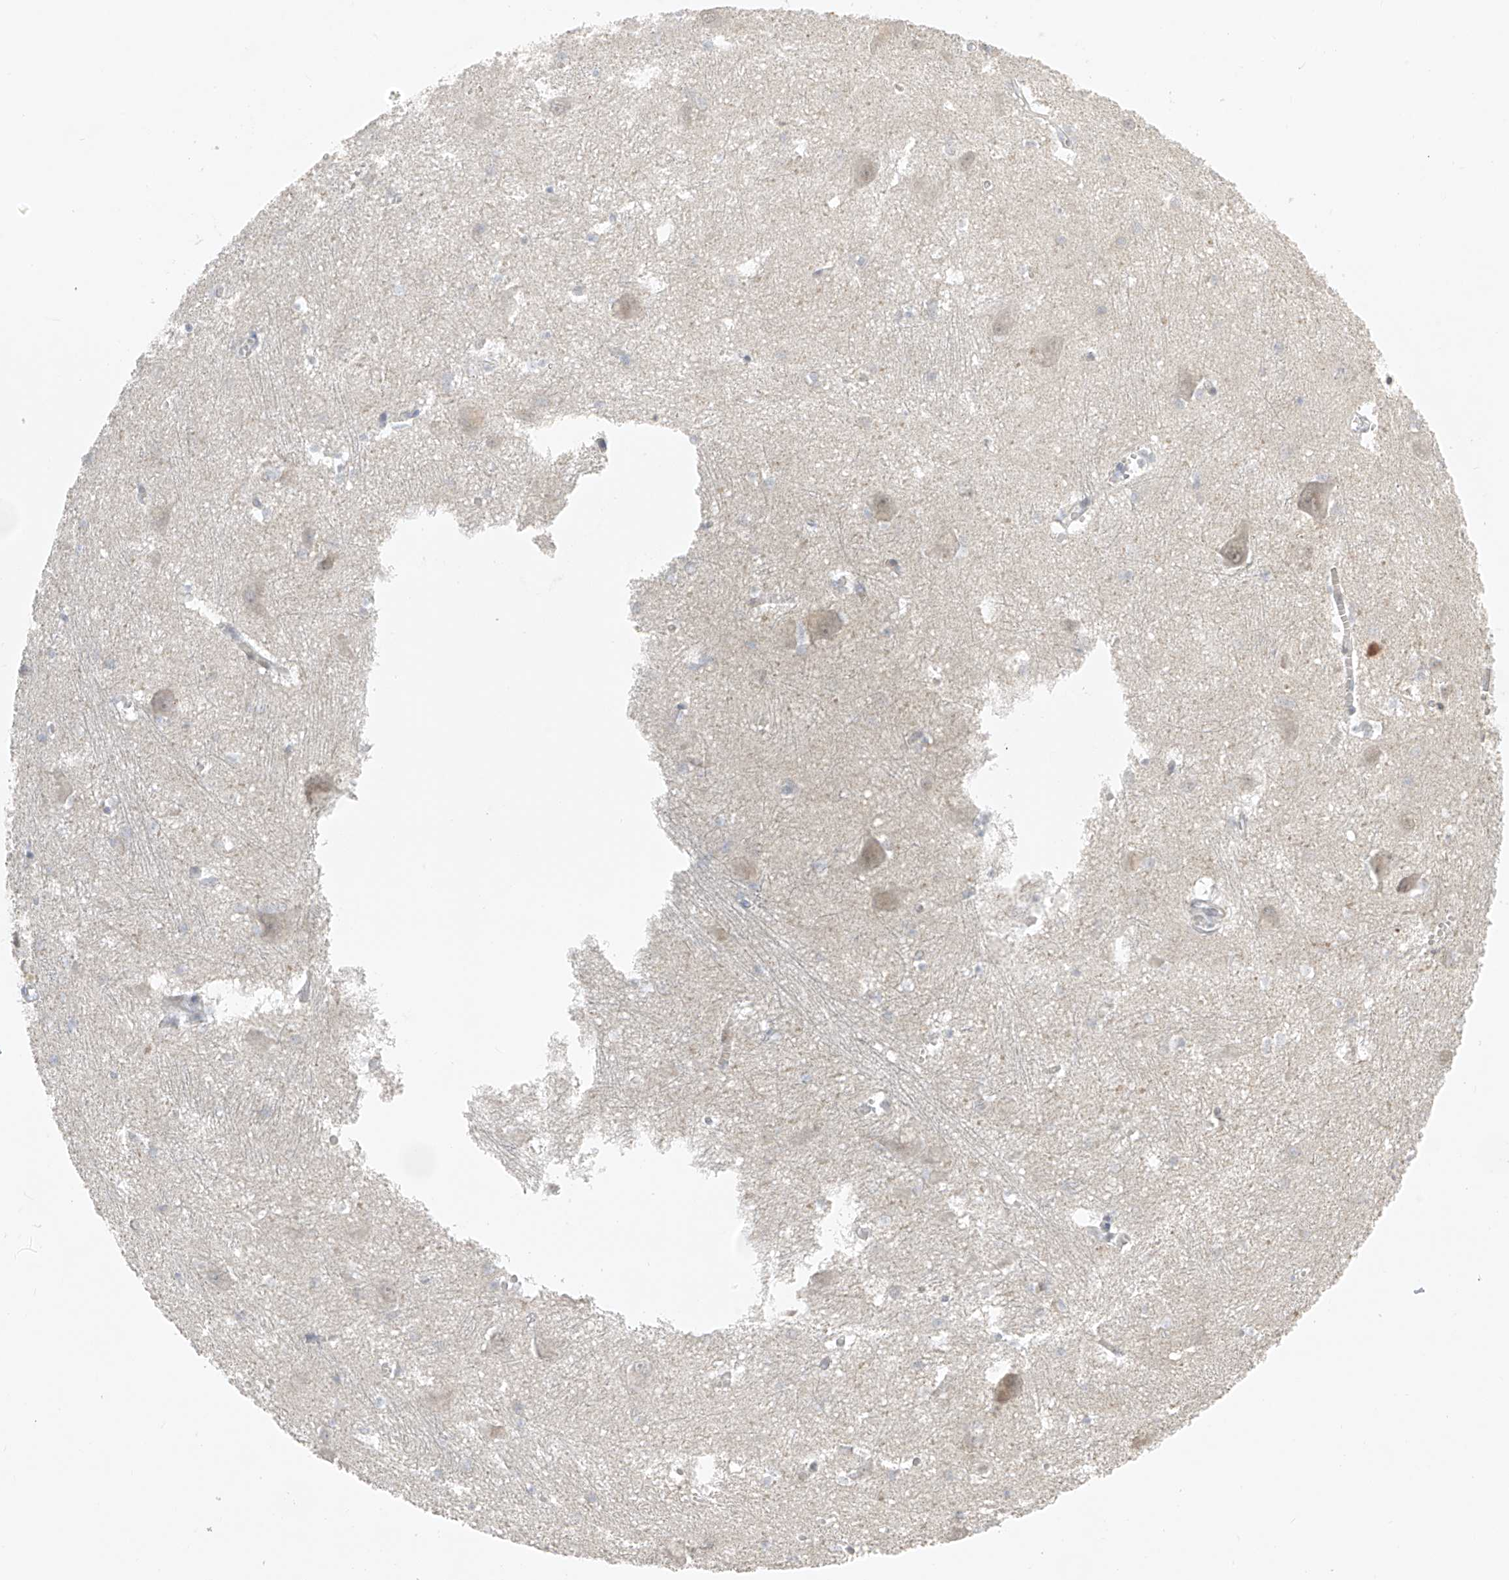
{"staining": {"intensity": "negative", "quantity": "none", "location": "none"}, "tissue": "caudate", "cell_type": "Glial cells", "image_type": "normal", "snomed": [{"axis": "morphology", "description": "Normal tissue, NOS"}, {"axis": "topography", "description": "Lateral ventricle wall"}], "caption": "Human caudate stained for a protein using IHC shows no expression in glial cells.", "gene": "DYRK1B", "patient": {"sex": "male", "age": 37}}